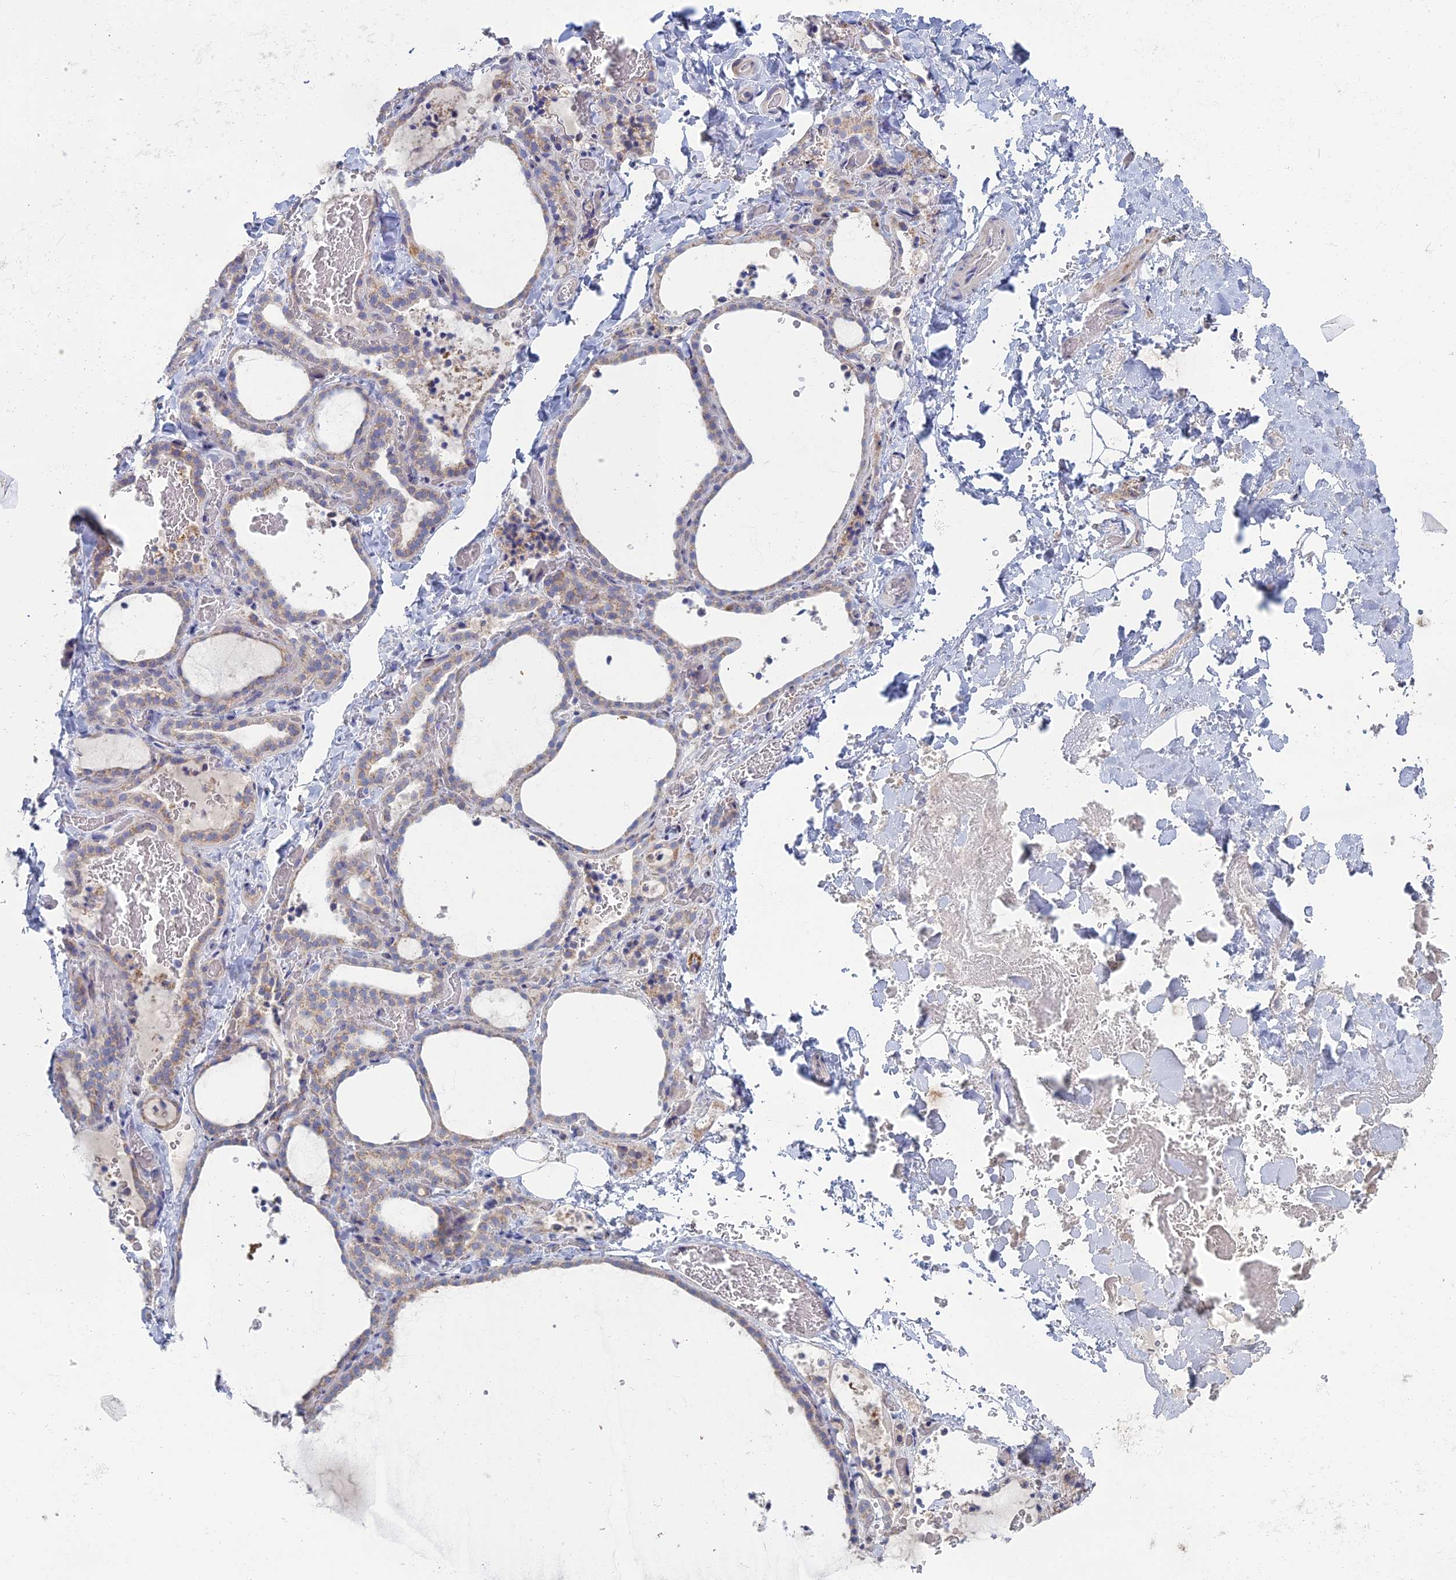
{"staining": {"intensity": "moderate", "quantity": "<25%", "location": "cytoplasmic/membranous"}, "tissue": "thyroid gland", "cell_type": "Glandular cells", "image_type": "normal", "snomed": [{"axis": "morphology", "description": "Normal tissue, NOS"}, {"axis": "topography", "description": "Thyroid gland"}], "caption": "Immunohistochemistry (IHC) (DAB) staining of benign human thyroid gland exhibits moderate cytoplasmic/membranous protein positivity in about <25% of glandular cells. Nuclei are stained in blue.", "gene": "ARL16", "patient": {"sex": "female", "age": 22}}